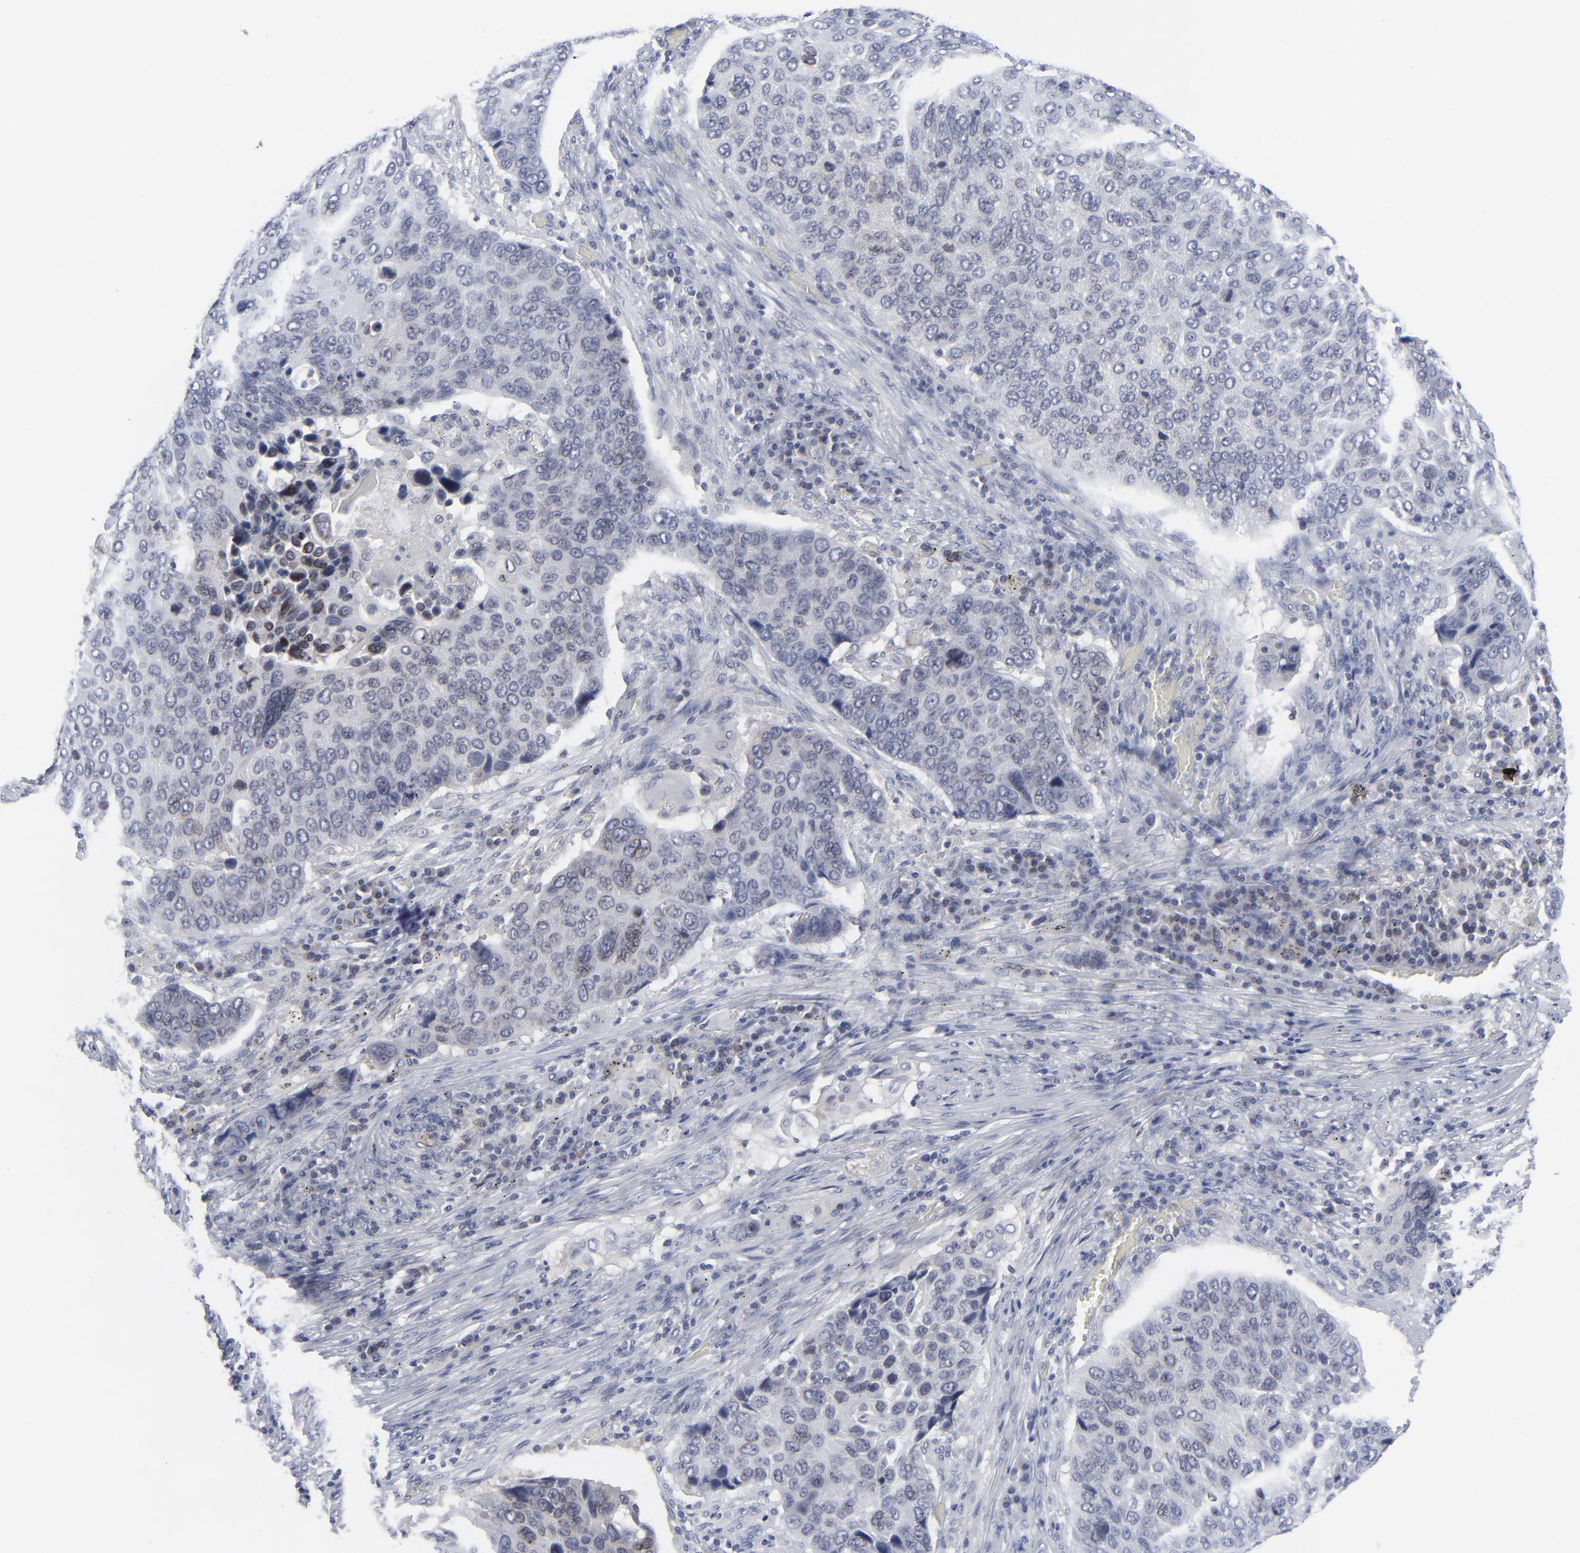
{"staining": {"intensity": "weak", "quantity": "<25%", "location": "cytoplasmic/membranous"}, "tissue": "lung cancer", "cell_type": "Tumor cells", "image_type": "cancer", "snomed": [{"axis": "morphology", "description": "Squamous cell carcinoma, NOS"}, {"axis": "topography", "description": "Lung"}], "caption": "DAB immunohistochemical staining of squamous cell carcinoma (lung) exhibits no significant expression in tumor cells.", "gene": "NUP88", "patient": {"sex": "male", "age": 68}}